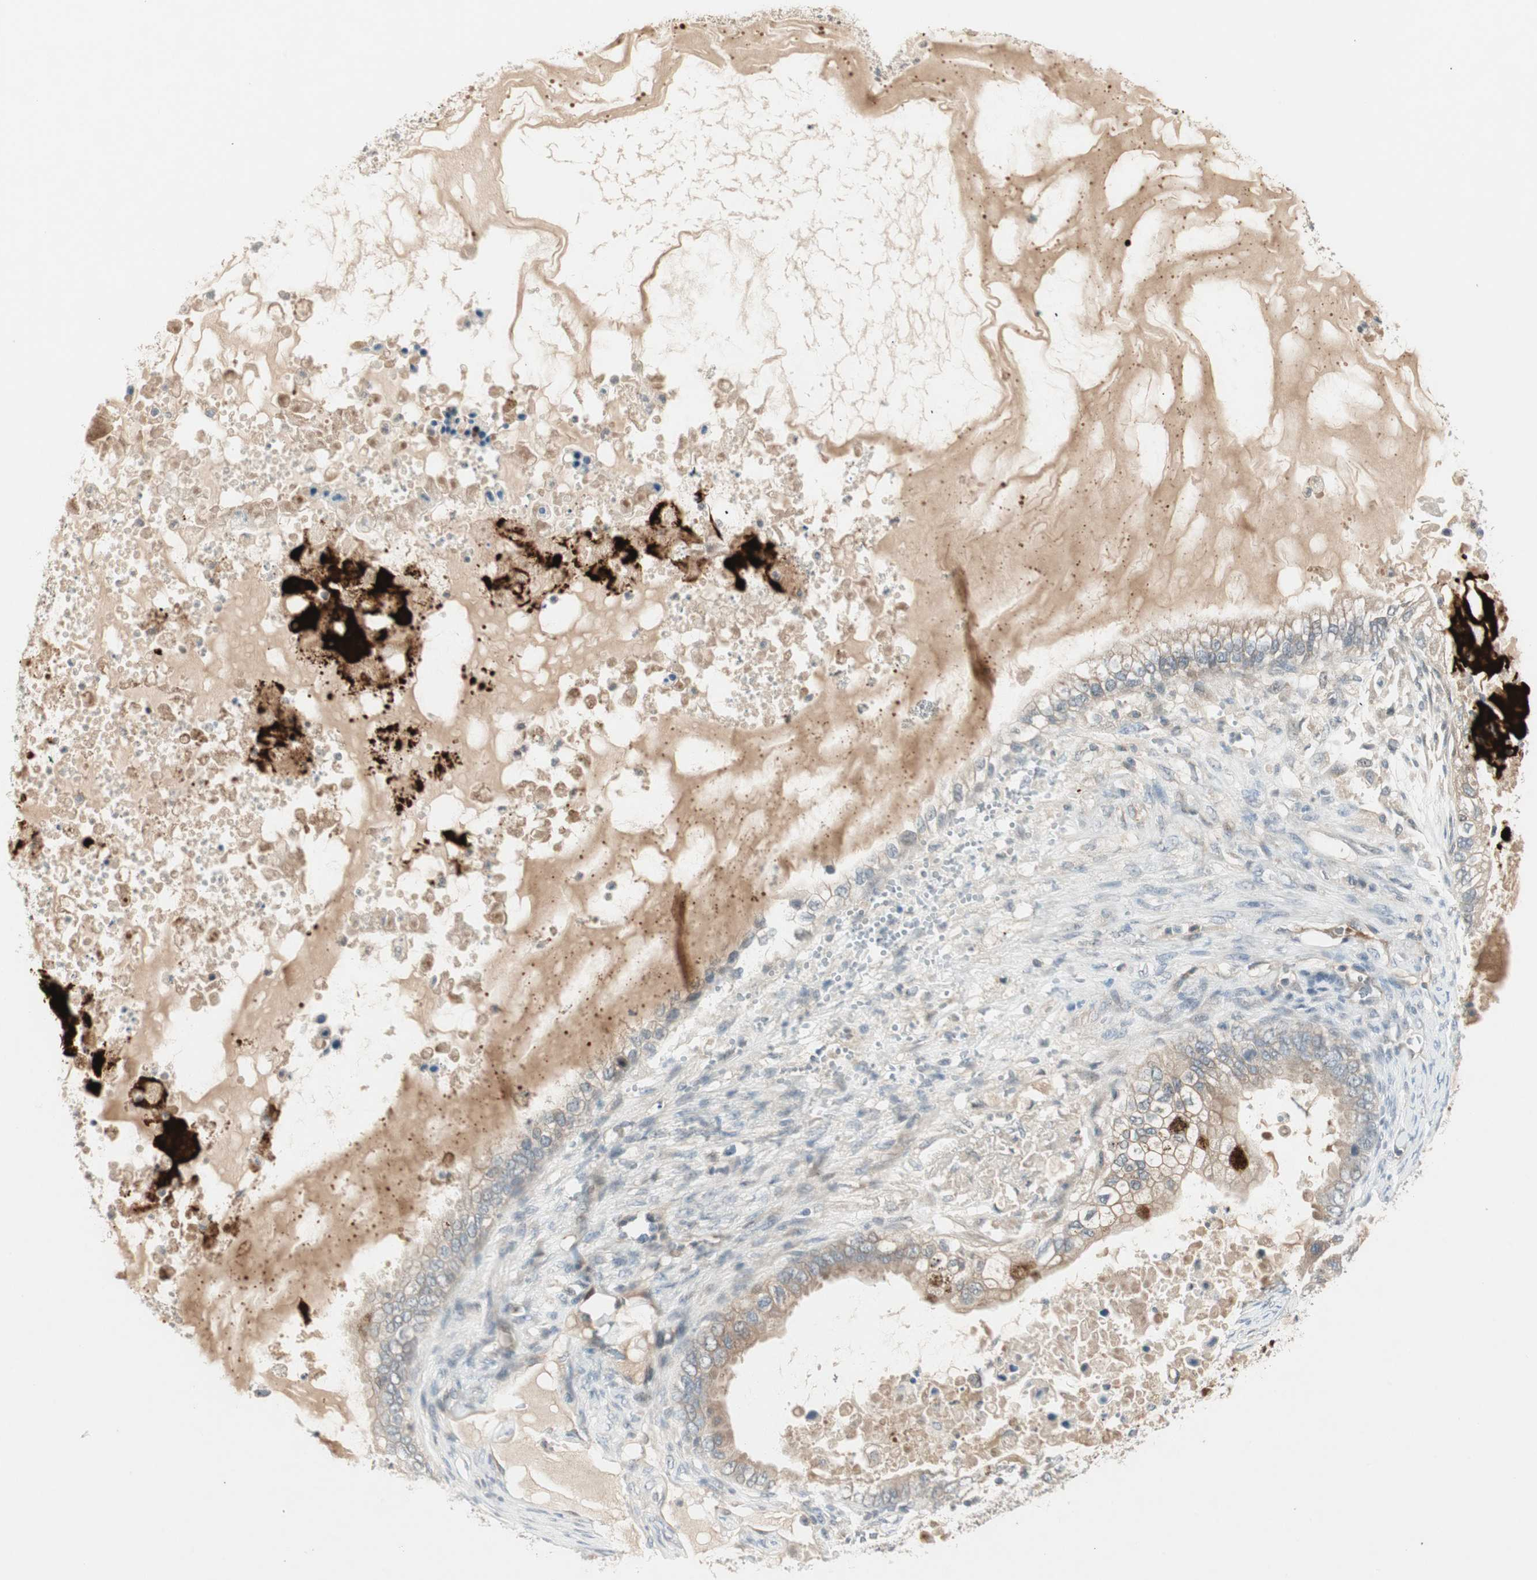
{"staining": {"intensity": "weak", "quantity": "25%-75%", "location": "cytoplasmic/membranous"}, "tissue": "ovarian cancer", "cell_type": "Tumor cells", "image_type": "cancer", "snomed": [{"axis": "morphology", "description": "Cystadenocarcinoma, mucinous, NOS"}, {"axis": "topography", "description": "Ovary"}], "caption": "An IHC image of neoplastic tissue is shown. Protein staining in brown labels weak cytoplasmic/membranous positivity in ovarian cancer (mucinous cystadenocarcinoma) within tumor cells. Immunohistochemistry stains the protein of interest in brown and the nuclei are stained blue.", "gene": "ACSL5", "patient": {"sex": "female", "age": 80}}